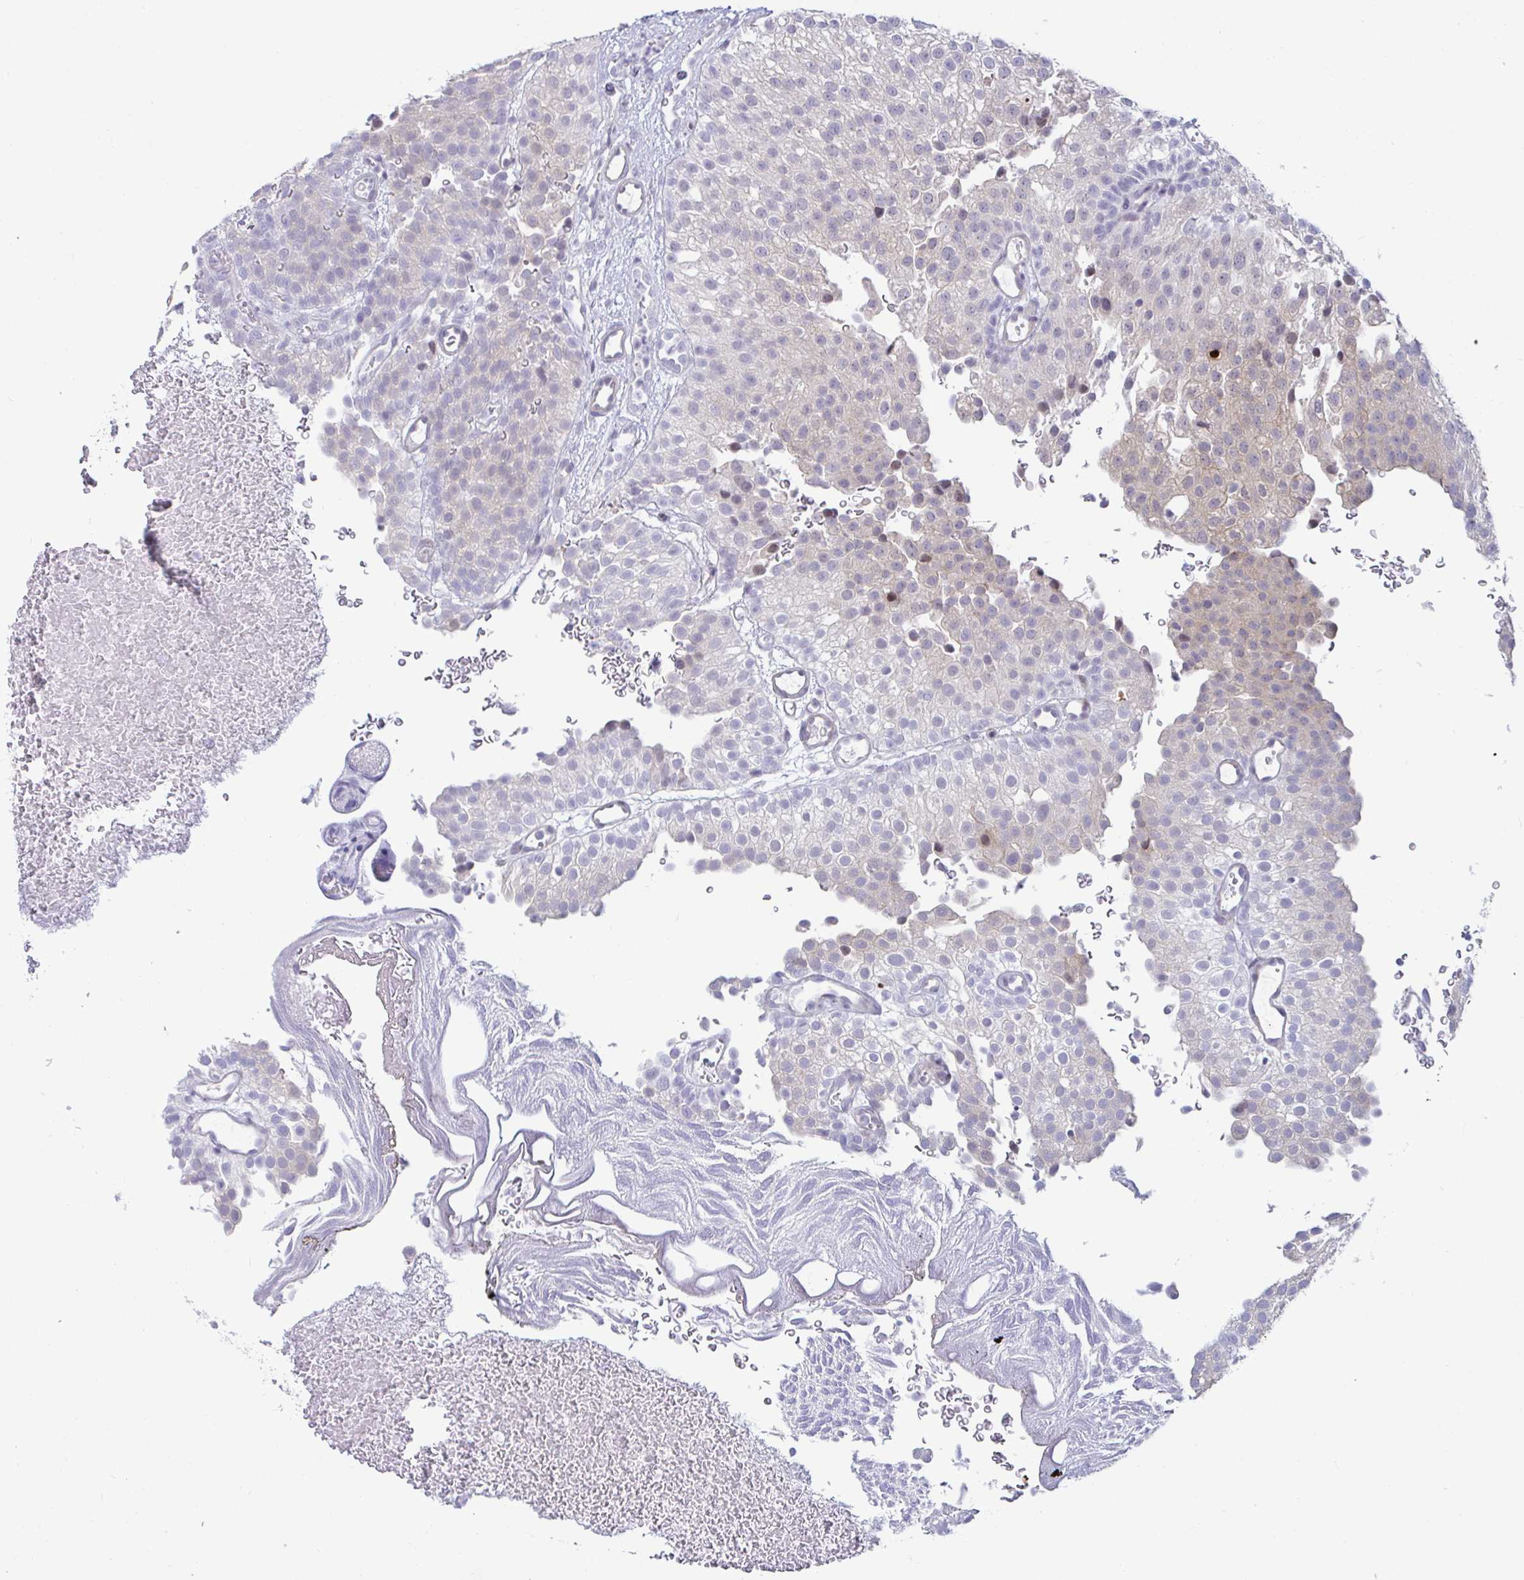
{"staining": {"intensity": "weak", "quantity": "<25%", "location": "cytoplasmic/membranous,nuclear"}, "tissue": "urothelial cancer", "cell_type": "Tumor cells", "image_type": "cancer", "snomed": [{"axis": "morphology", "description": "Urothelial carcinoma, Low grade"}, {"axis": "topography", "description": "Urinary bladder"}], "caption": "There is no significant positivity in tumor cells of urothelial cancer. Brightfield microscopy of immunohistochemistry (IHC) stained with DAB (3,3'-diaminobenzidine) (brown) and hematoxylin (blue), captured at high magnification.", "gene": "GSTM1", "patient": {"sex": "male", "age": 78}}